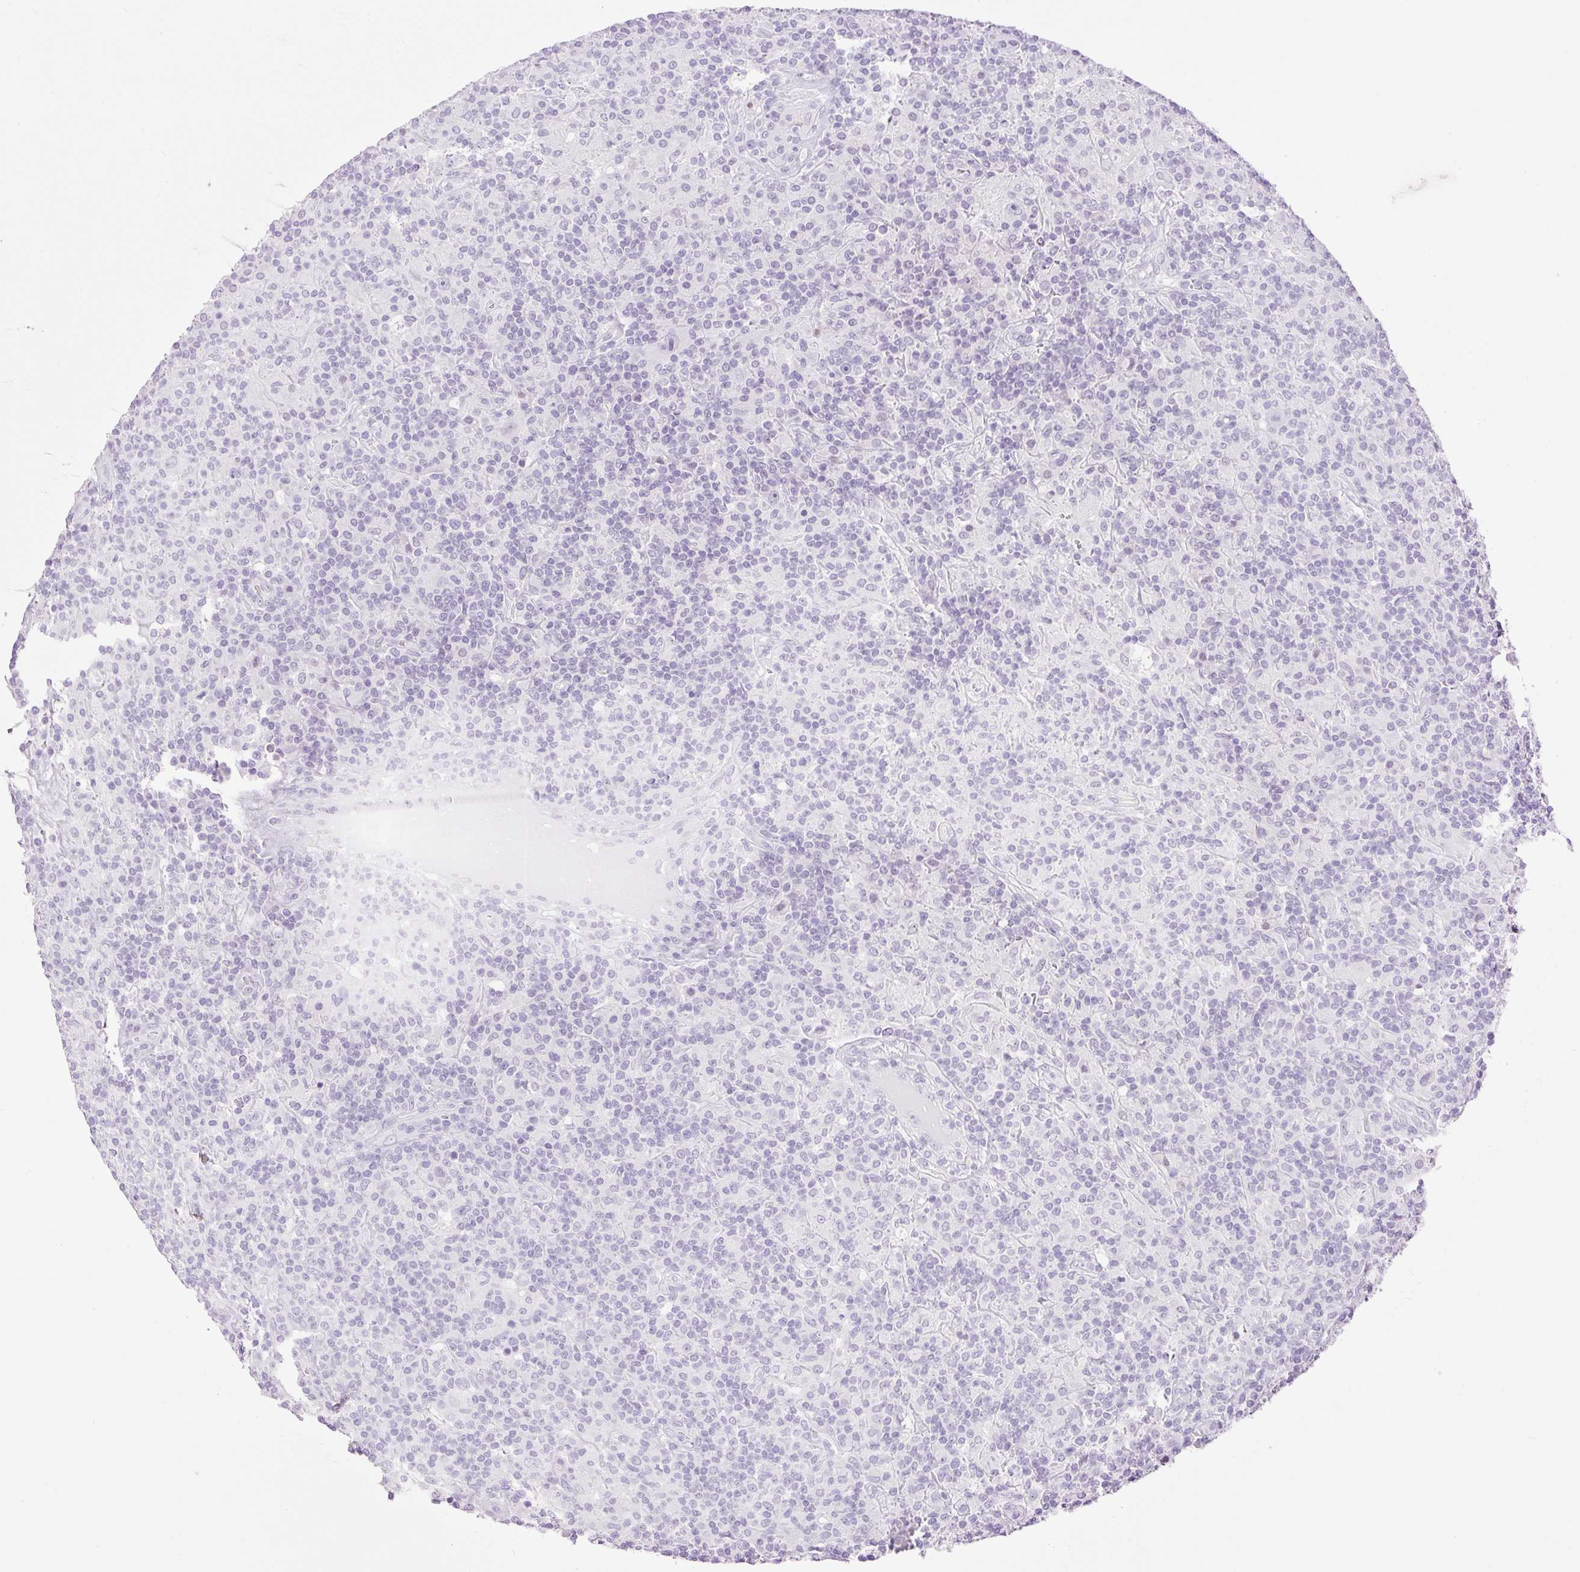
{"staining": {"intensity": "negative", "quantity": "none", "location": "none"}, "tissue": "lymphoma", "cell_type": "Tumor cells", "image_type": "cancer", "snomed": [{"axis": "morphology", "description": "Hodgkin's disease, NOS"}, {"axis": "topography", "description": "Lymph node"}], "caption": "This is an IHC micrograph of Hodgkin's disease. There is no expression in tumor cells.", "gene": "SP140L", "patient": {"sex": "male", "age": 70}}